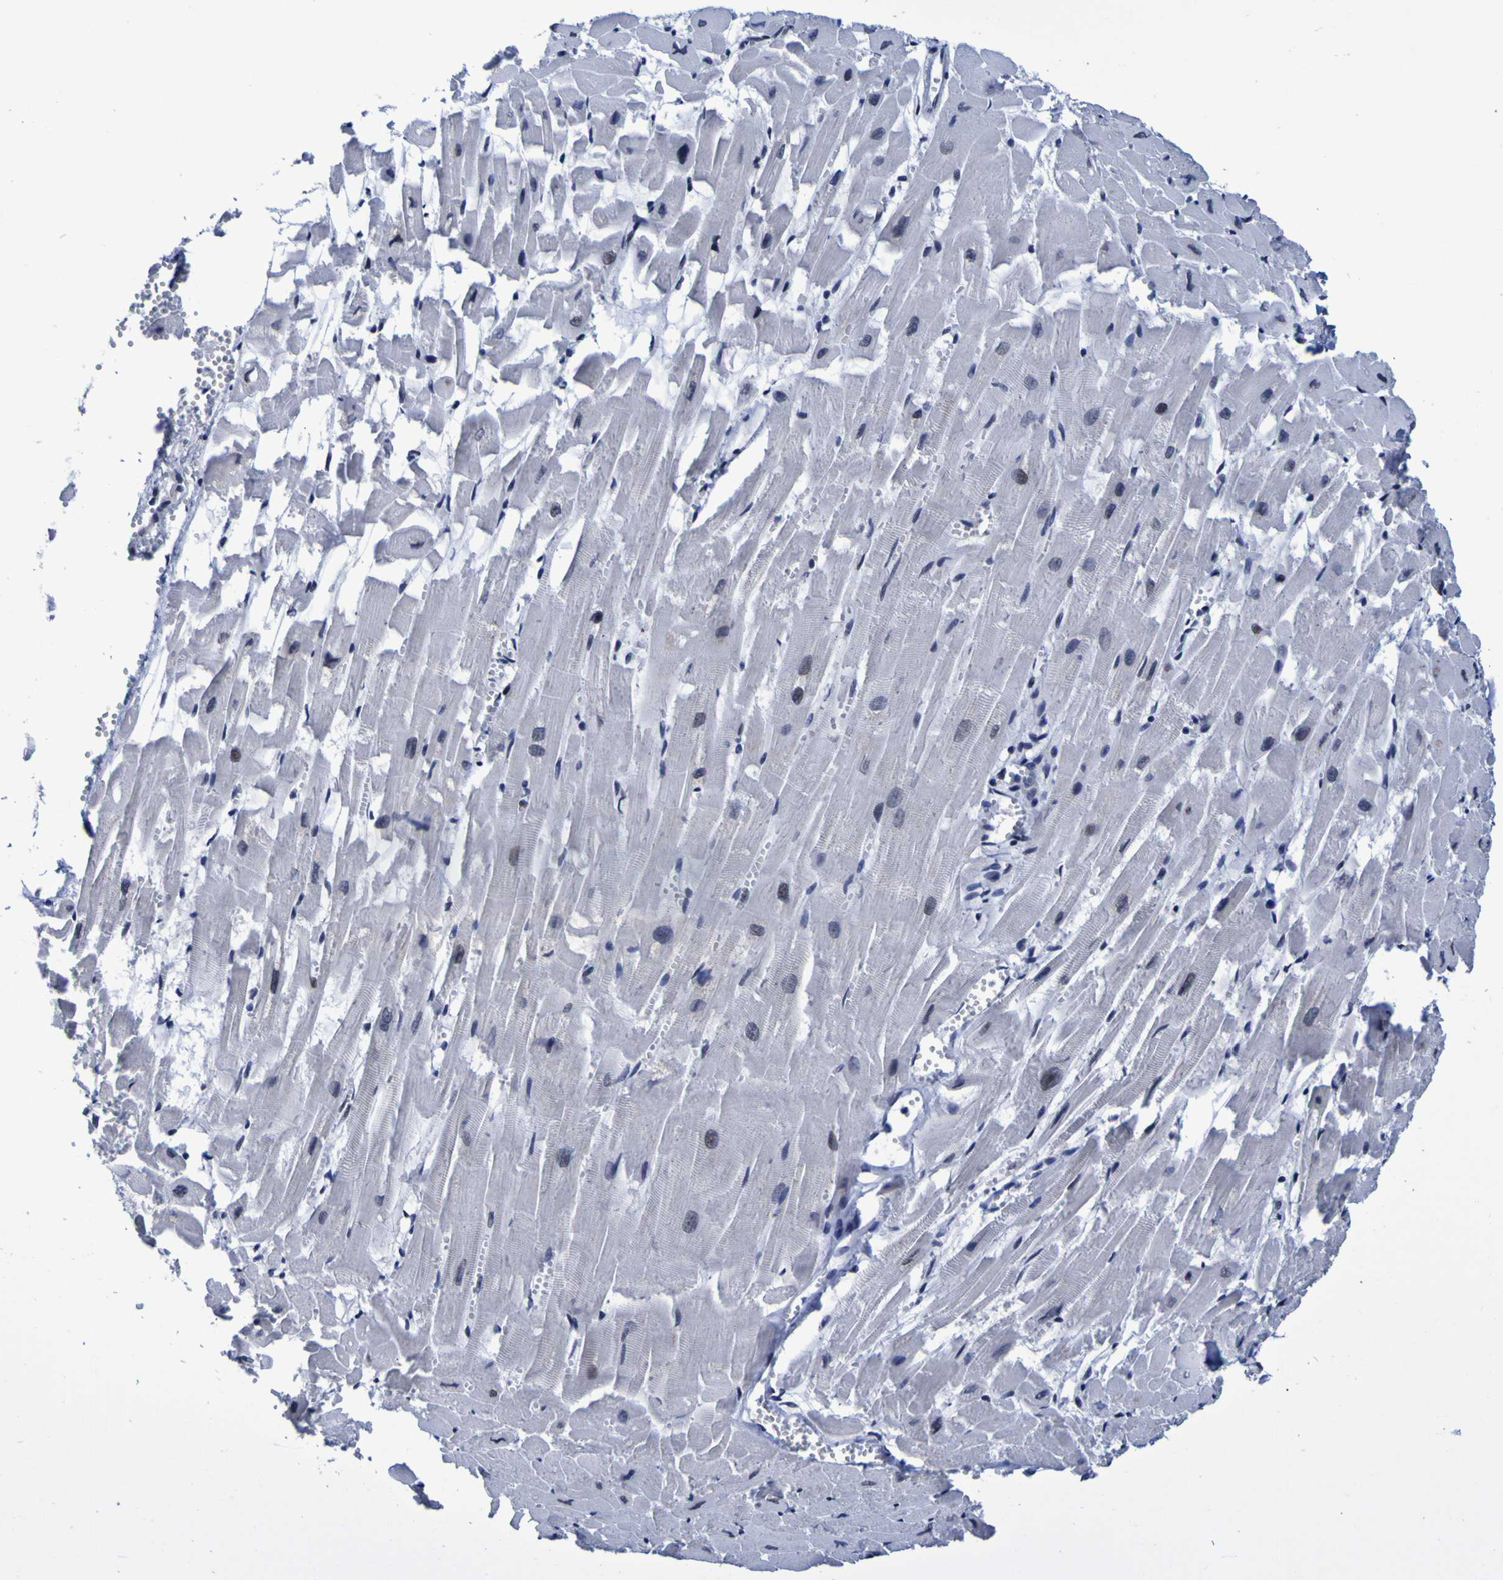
{"staining": {"intensity": "weak", "quantity": ">75%", "location": "nuclear"}, "tissue": "heart muscle", "cell_type": "Cardiomyocytes", "image_type": "normal", "snomed": [{"axis": "morphology", "description": "Normal tissue, NOS"}, {"axis": "topography", "description": "Heart"}], "caption": "Protein expression analysis of normal human heart muscle reveals weak nuclear staining in approximately >75% of cardiomyocytes. (IHC, brightfield microscopy, high magnification).", "gene": "MBD3", "patient": {"sex": "female", "age": 19}}